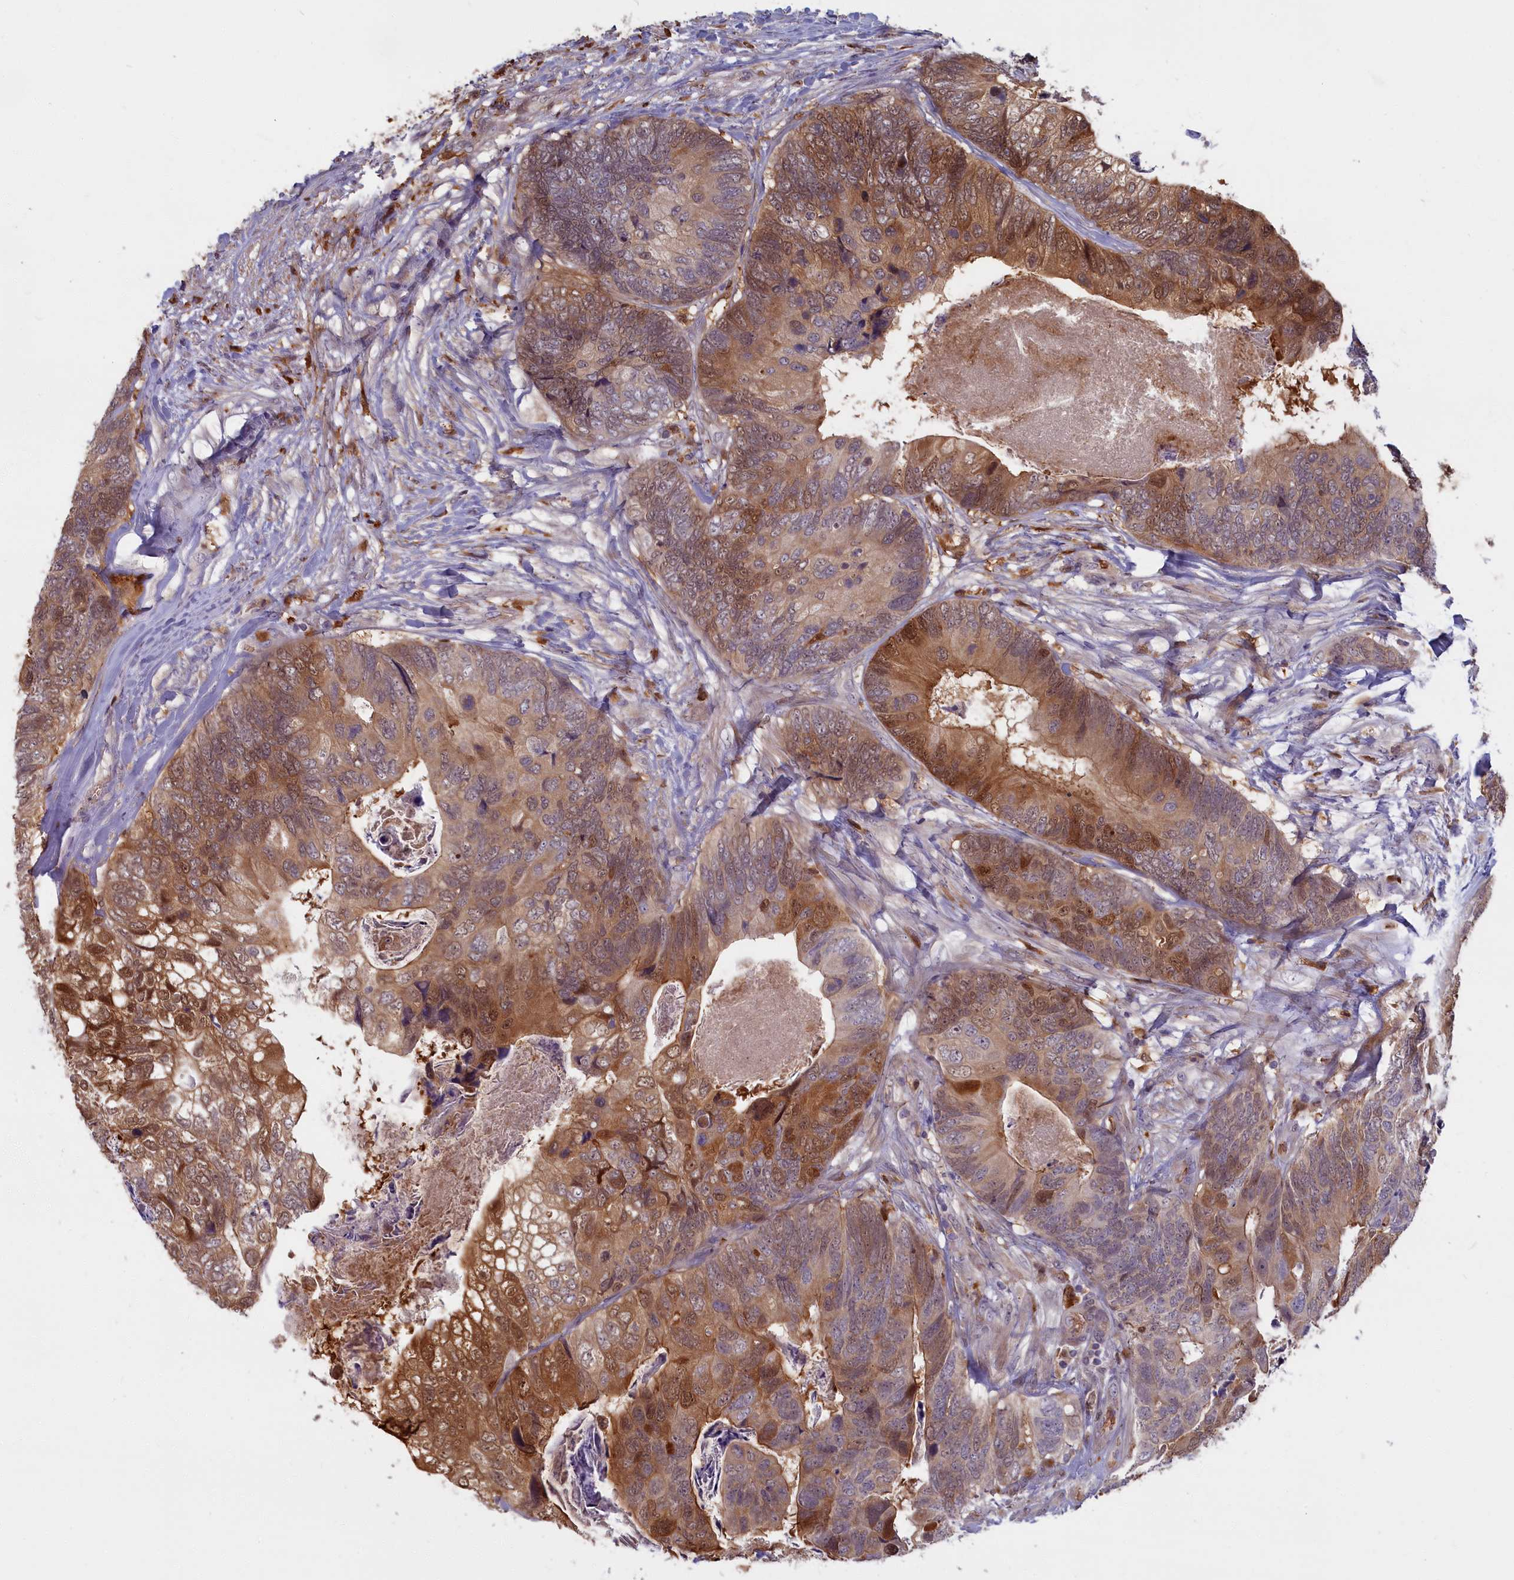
{"staining": {"intensity": "moderate", "quantity": ">75%", "location": "cytoplasmic/membranous,nuclear"}, "tissue": "colorectal cancer", "cell_type": "Tumor cells", "image_type": "cancer", "snomed": [{"axis": "morphology", "description": "Adenocarcinoma, NOS"}, {"axis": "topography", "description": "Colon"}], "caption": "A brown stain labels moderate cytoplasmic/membranous and nuclear staining of a protein in colorectal cancer (adenocarcinoma) tumor cells.", "gene": "BLVRB", "patient": {"sex": "female", "age": 67}}